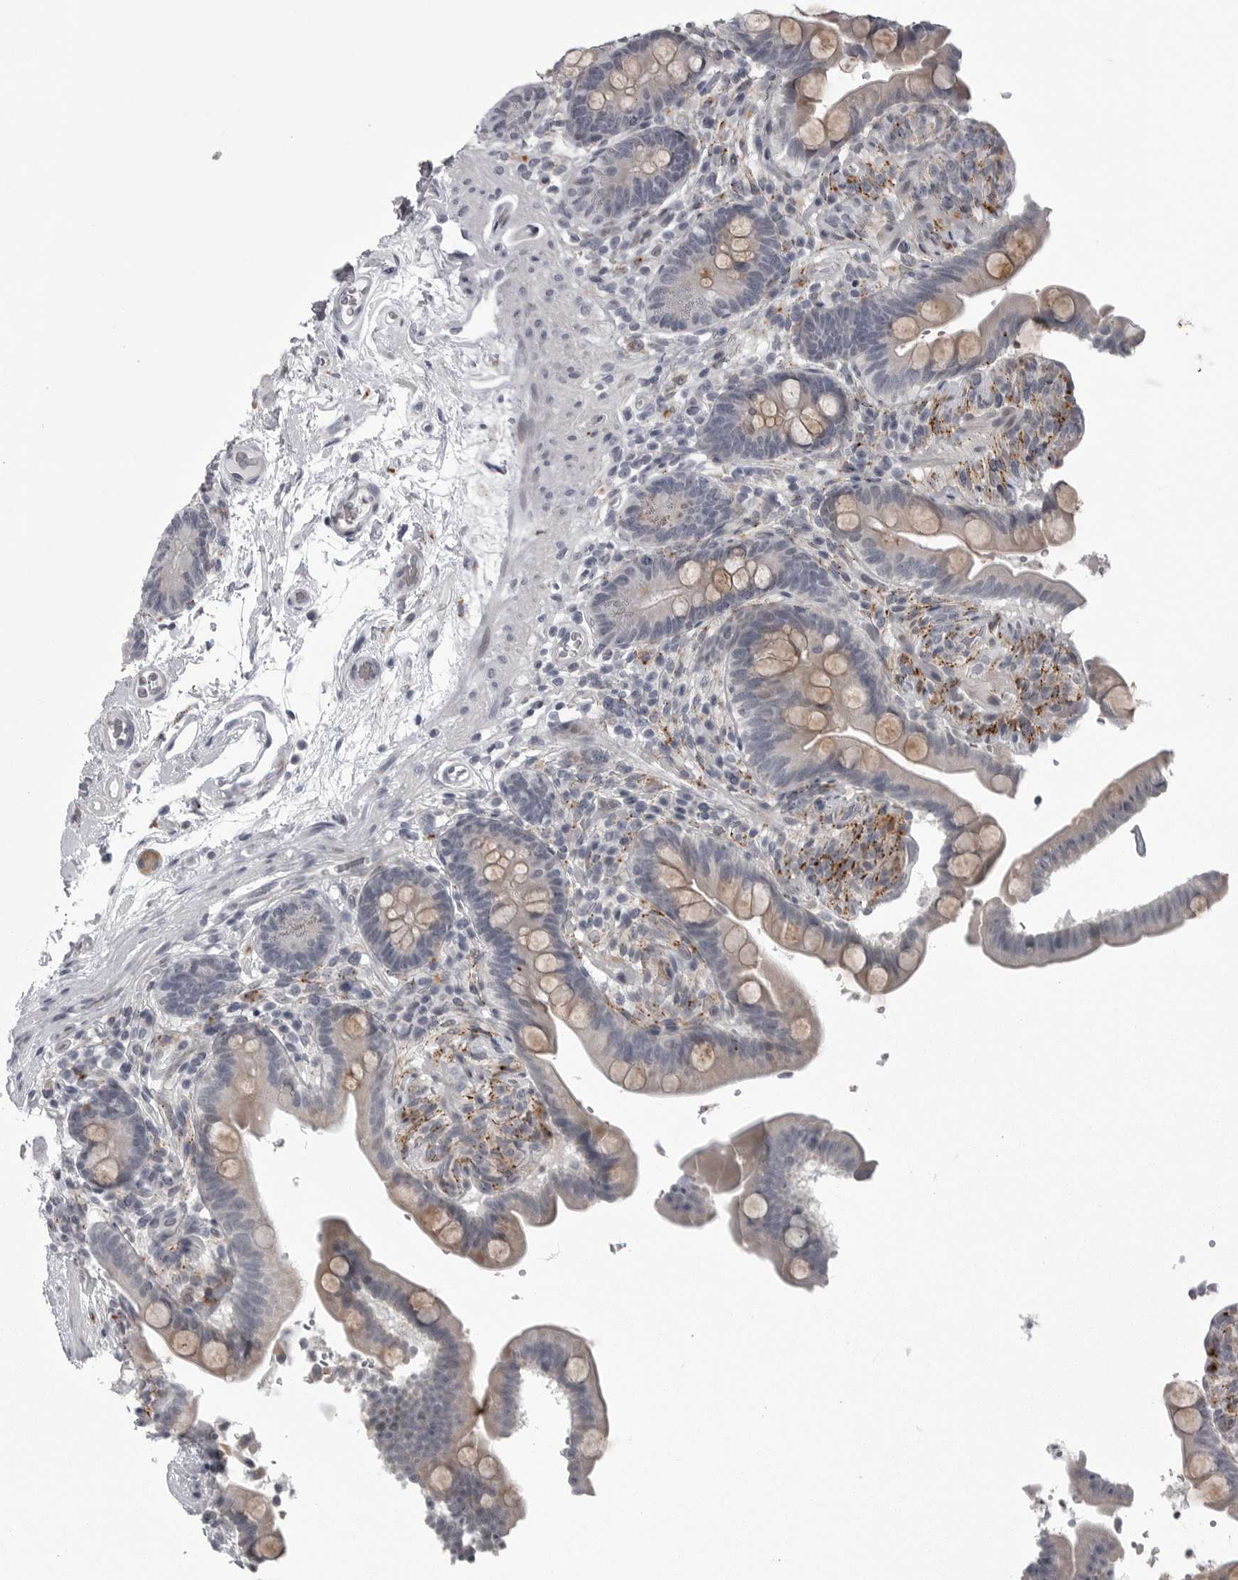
{"staining": {"intensity": "negative", "quantity": "none", "location": "none"}, "tissue": "colon", "cell_type": "Endothelial cells", "image_type": "normal", "snomed": [{"axis": "morphology", "description": "Normal tissue, NOS"}, {"axis": "topography", "description": "Smooth muscle"}, {"axis": "topography", "description": "Colon"}], "caption": "An immunohistochemistry histopathology image of benign colon is shown. There is no staining in endothelial cells of colon.", "gene": "LYSMD1", "patient": {"sex": "male", "age": 73}}